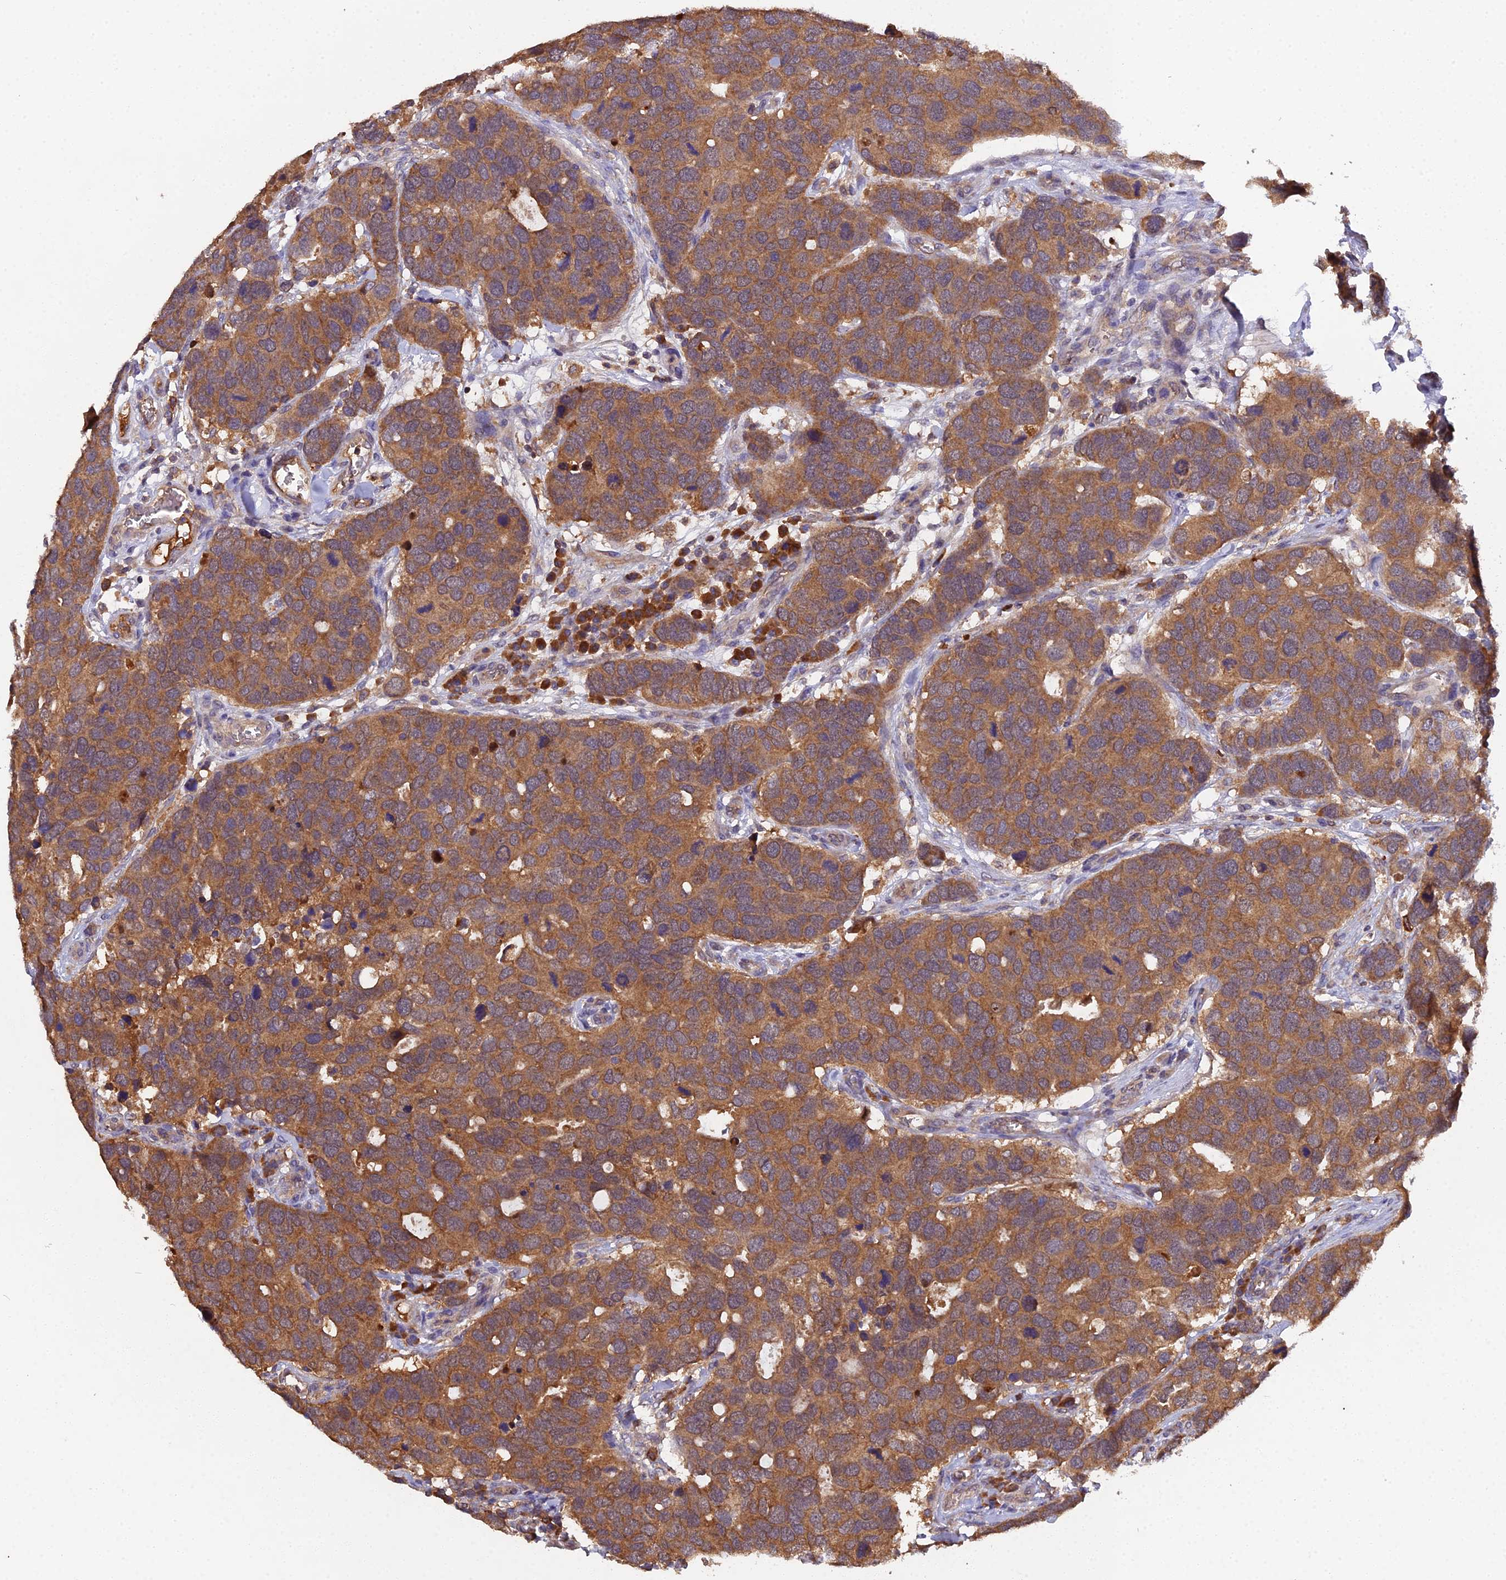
{"staining": {"intensity": "strong", "quantity": ">75%", "location": "cytoplasmic/membranous"}, "tissue": "breast cancer", "cell_type": "Tumor cells", "image_type": "cancer", "snomed": [{"axis": "morphology", "description": "Duct carcinoma"}, {"axis": "topography", "description": "Breast"}], "caption": "Immunohistochemistry (IHC) photomicrograph of neoplastic tissue: infiltrating ductal carcinoma (breast) stained using immunohistochemistry (IHC) displays high levels of strong protein expression localized specifically in the cytoplasmic/membranous of tumor cells, appearing as a cytoplasmic/membranous brown color.", "gene": "TMEM258", "patient": {"sex": "female", "age": 83}}